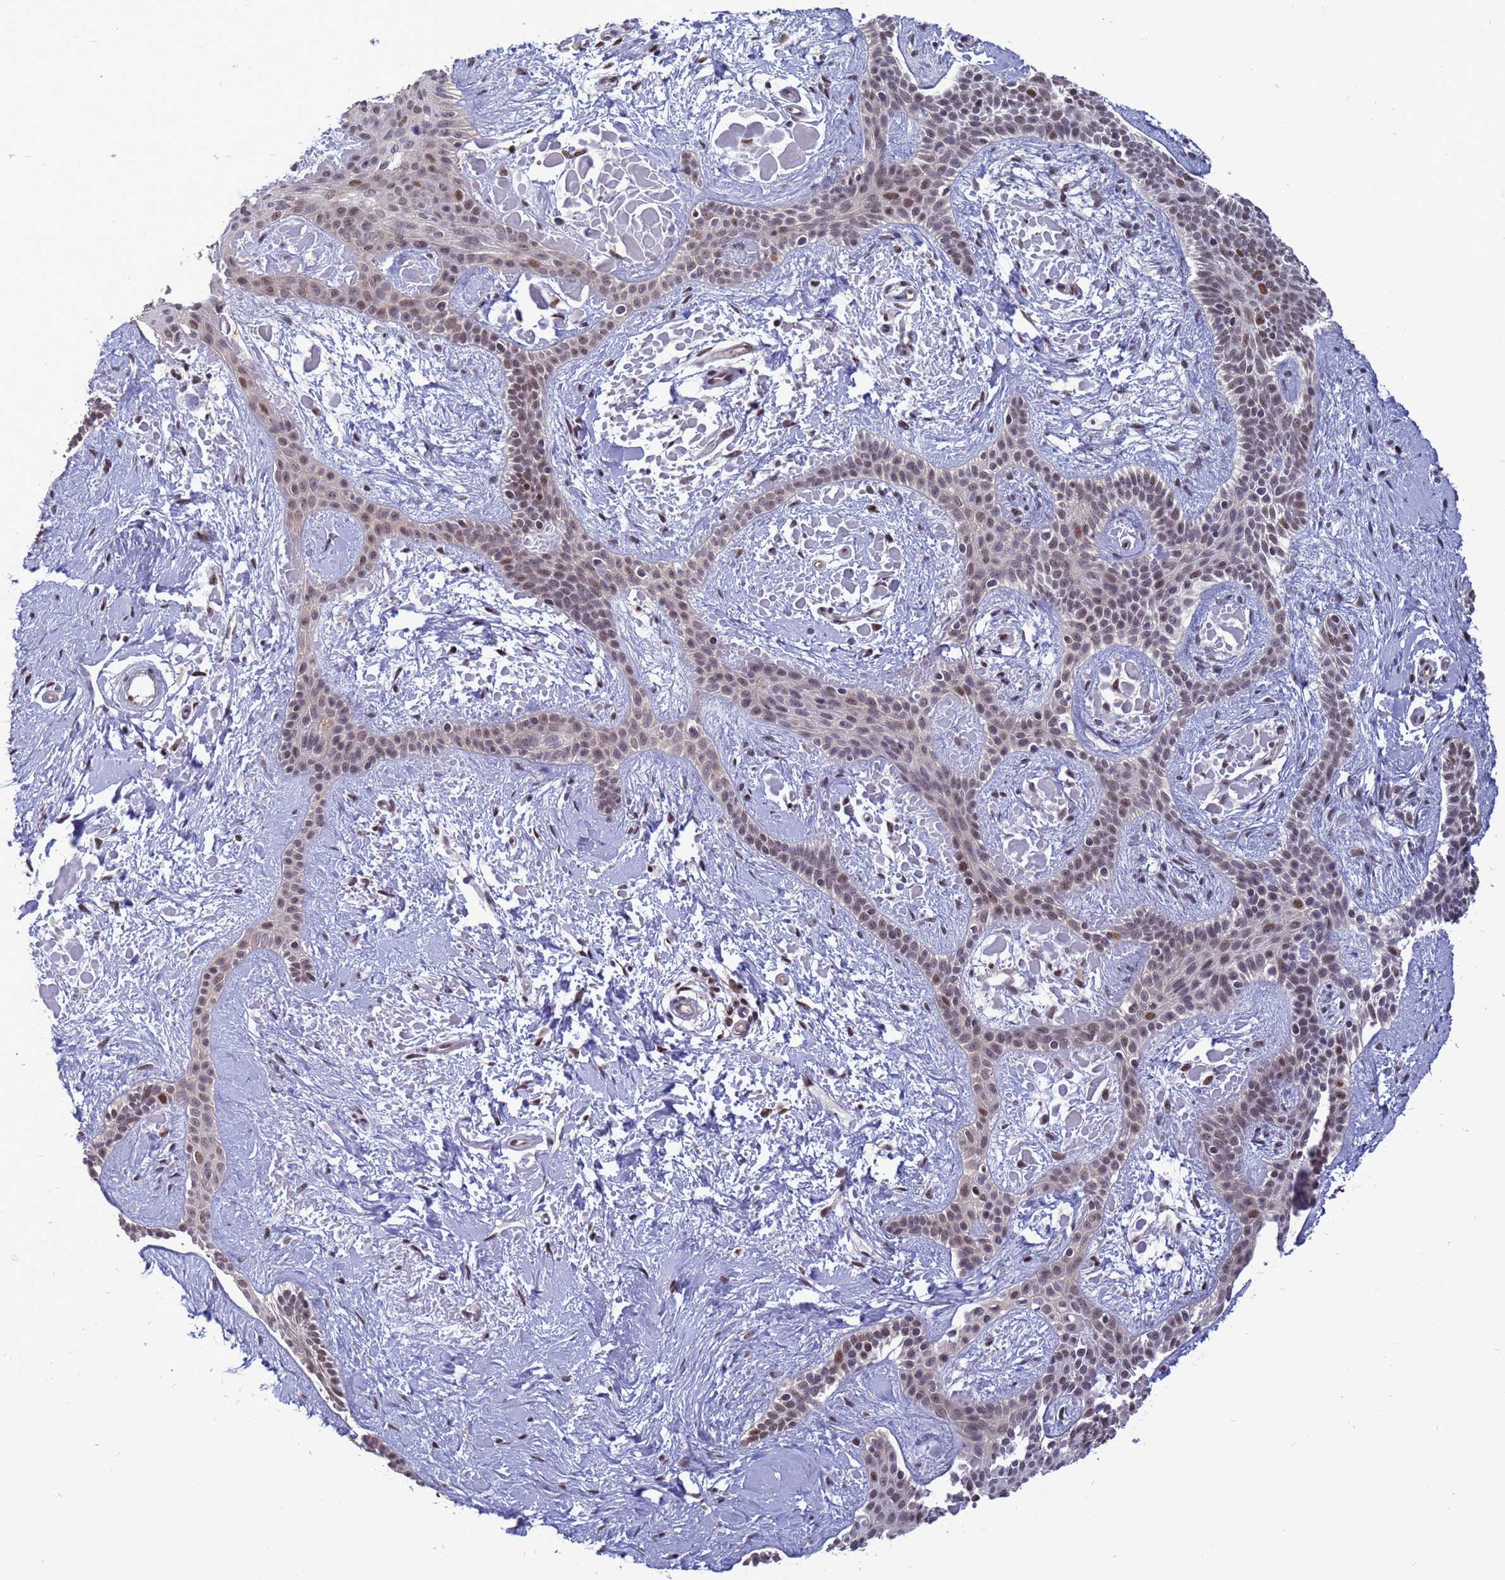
{"staining": {"intensity": "moderate", "quantity": "25%-75%", "location": "nuclear"}, "tissue": "skin cancer", "cell_type": "Tumor cells", "image_type": "cancer", "snomed": [{"axis": "morphology", "description": "Basal cell carcinoma"}, {"axis": "topography", "description": "Skin"}], "caption": "Skin cancer stained for a protein (brown) shows moderate nuclear positive staining in approximately 25%-75% of tumor cells.", "gene": "NSL1", "patient": {"sex": "male", "age": 78}}